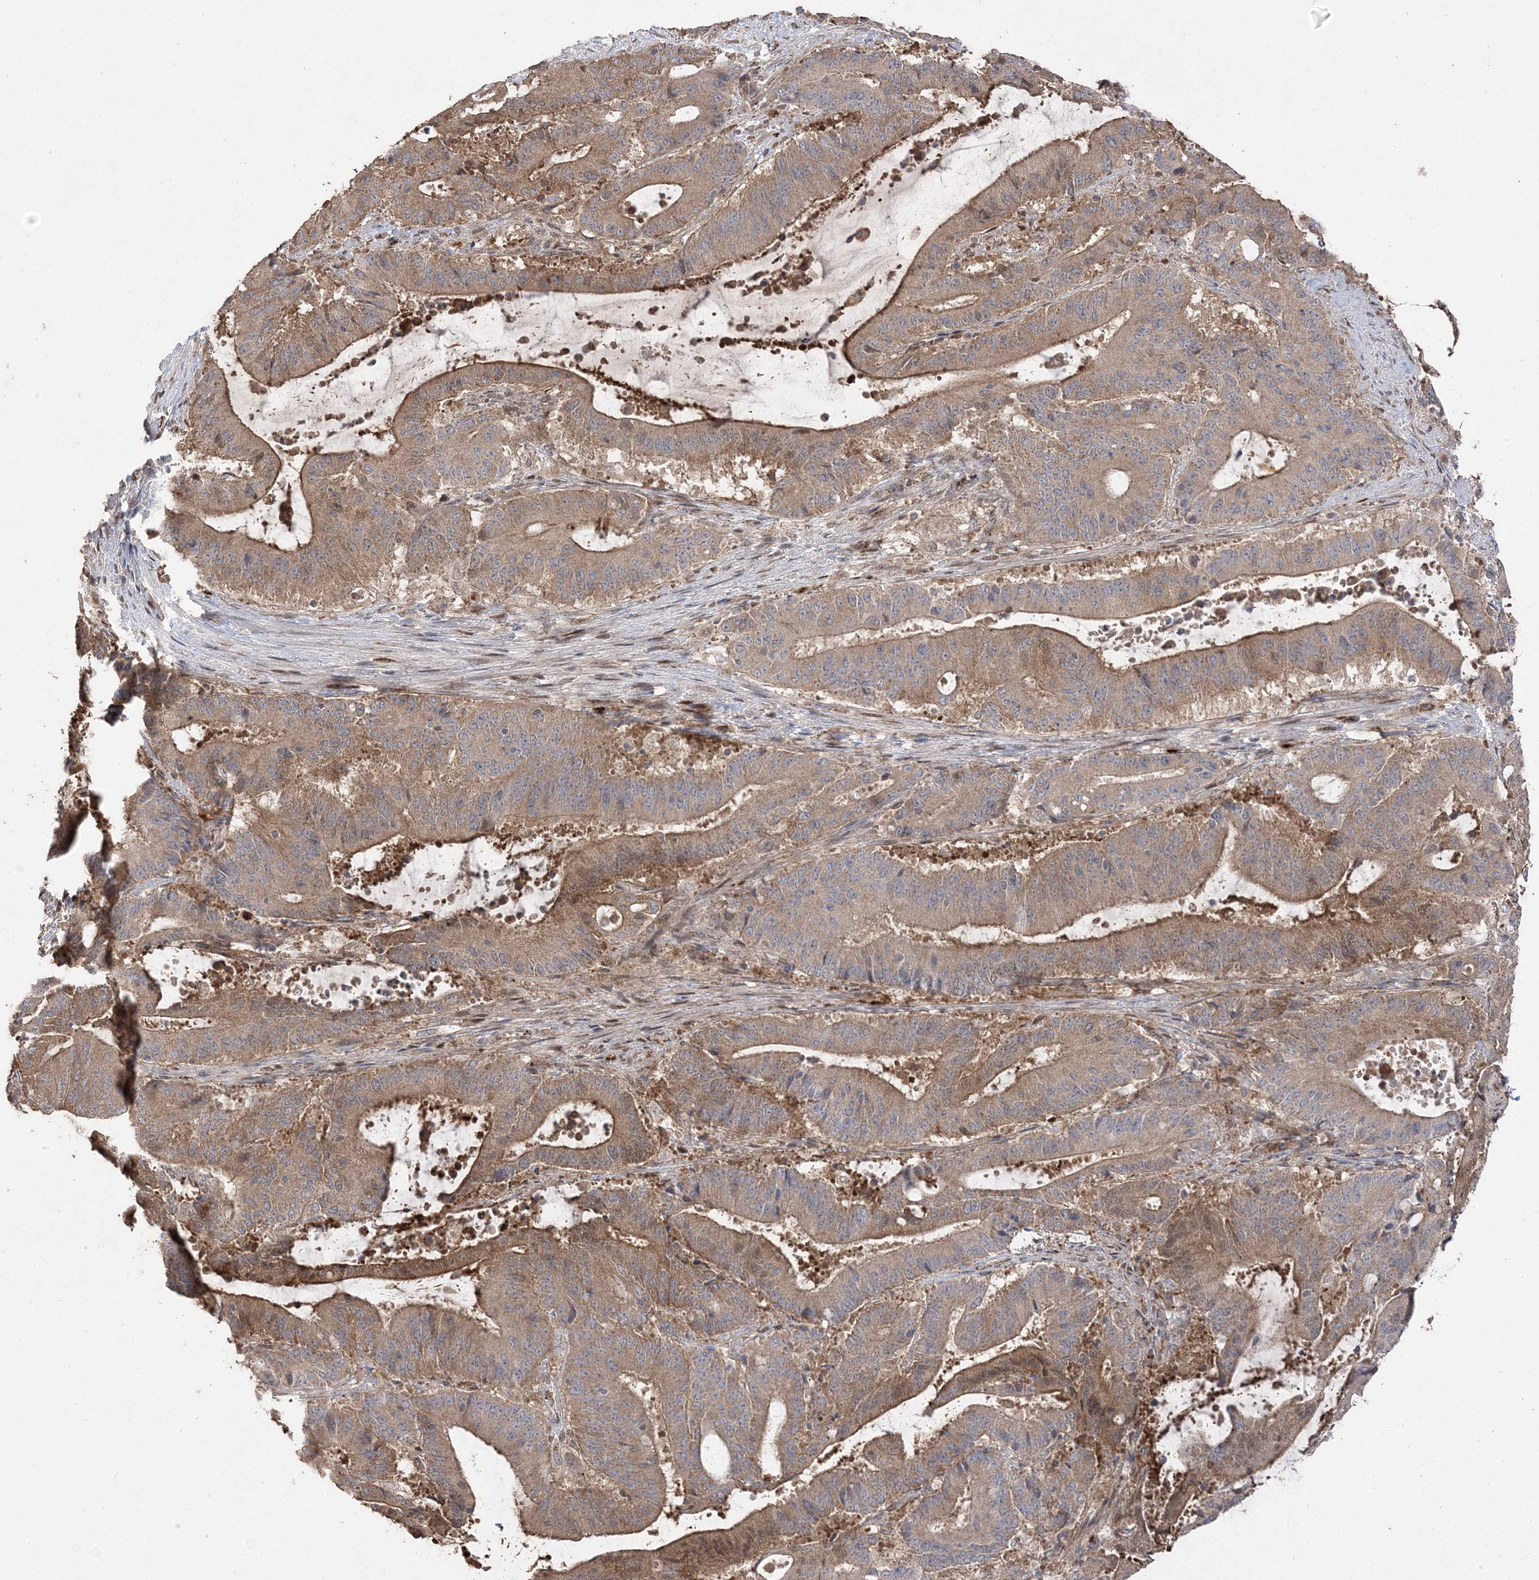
{"staining": {"intensity": "moderate", "quantity": ">75%", "location": "cytoplasmic/membranous"}, "tissue": "liver cancer", "cell_type": "Tumor cells", "image_type": "cancer", "snomed": [{"axis": "morphology", "description": "Normal tissue, NOS"}, {"axis": "morphology", "description": "Cholangiocarcinoma"}, {"axis": "topography", "description": "Liver"}, {"axis": "topography", "description": "Peripheral nerve tissue"}], "caption": "Cholangiocarcinoma (liver) stained with a brown dye shows moderate cytoplasmic/membranous positive positivity in approximately >75% of tumor cells.", "gene": "PPOX", "patient": {"sex": "female", "age": 73}}